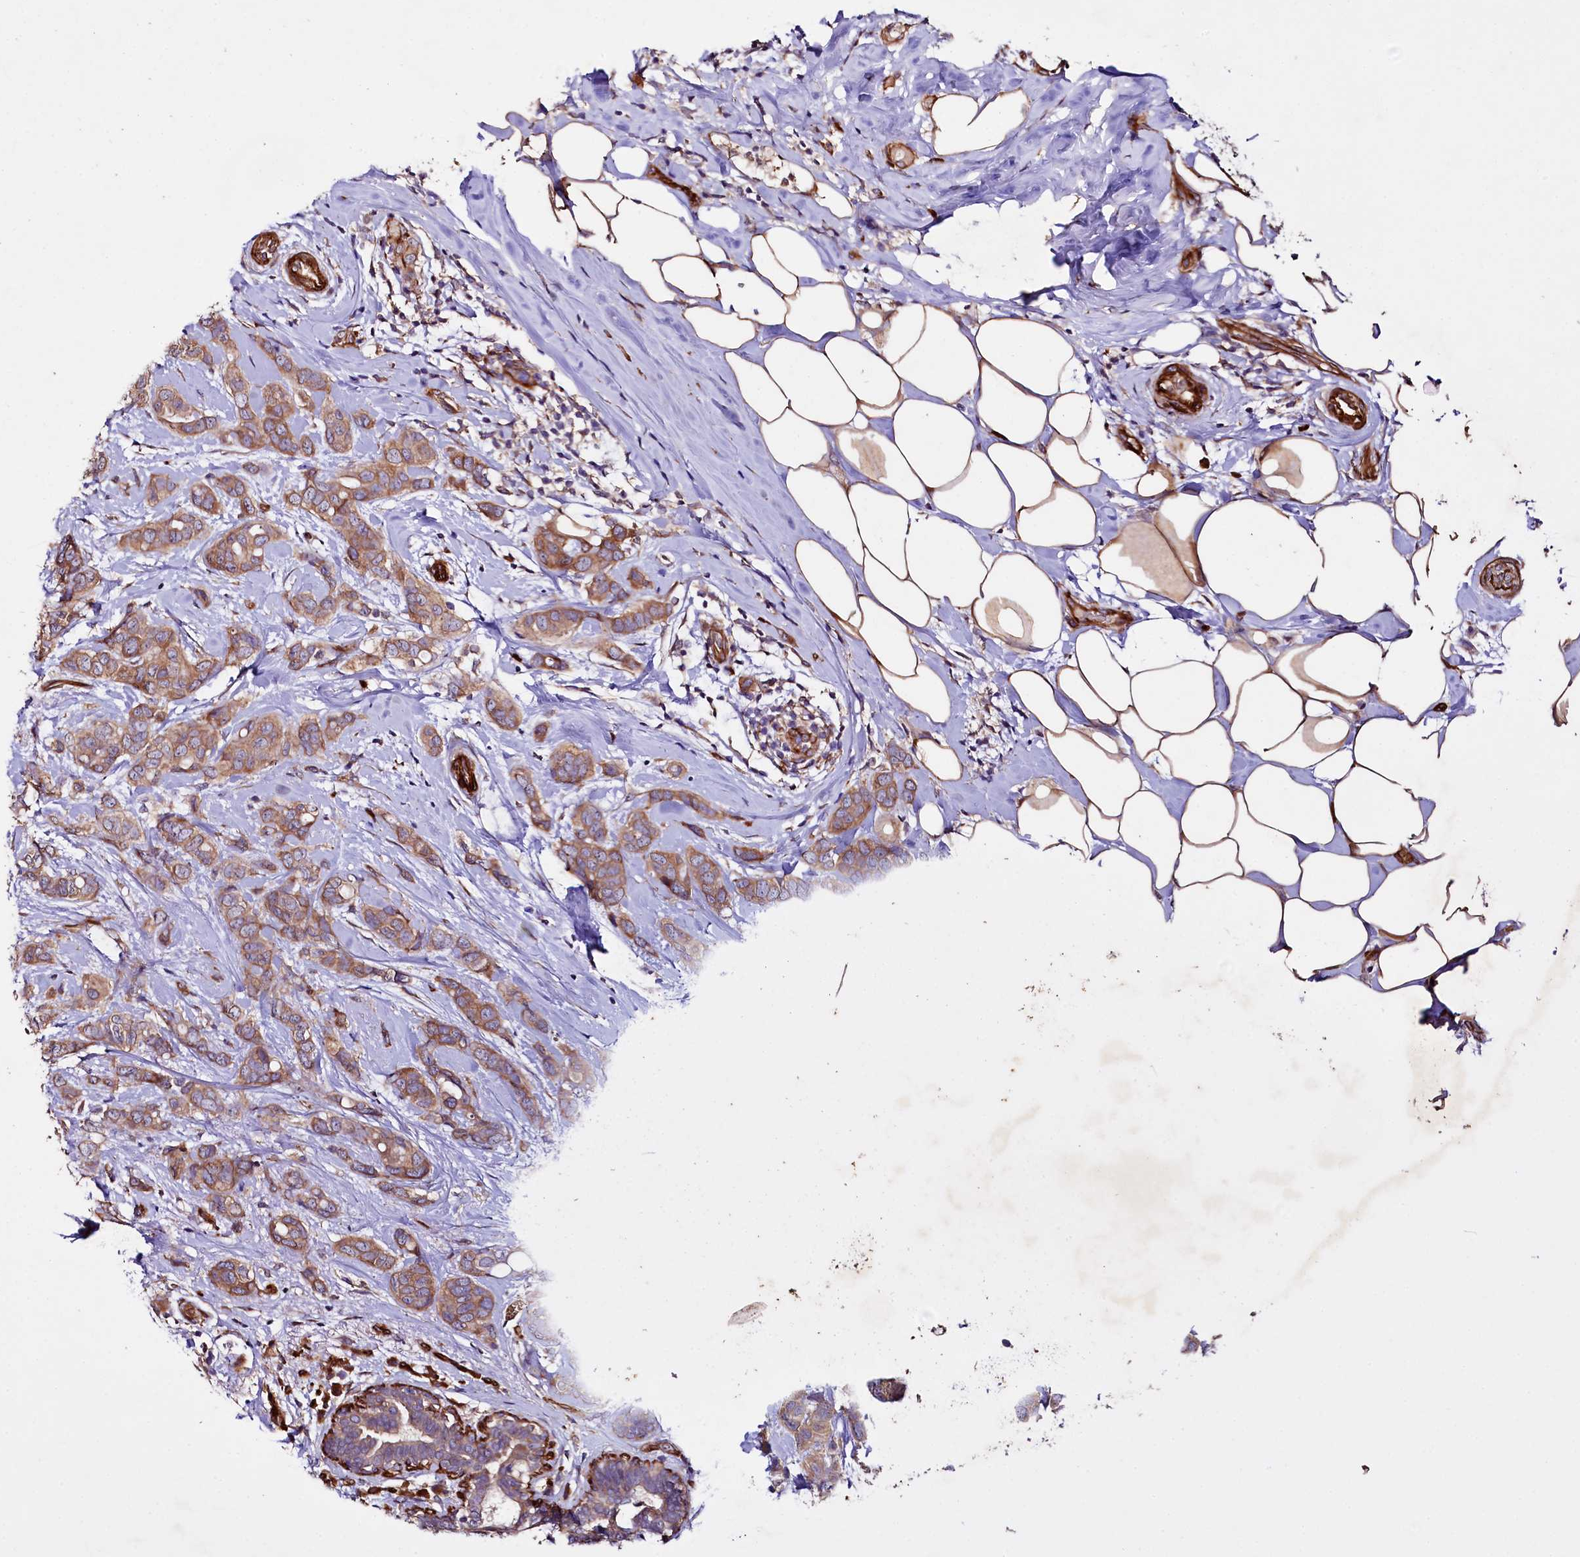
{"staining": {"intensity": "moderate", "quantity": ">75%", "location": "cytoplasmic/membranous"}, "tissue": "breast cancer", "cell_type": "Tumor cells", "image_type": "cancer", "snomed": [{"axis": "morphology", "description": "Lobular carcinoma"}, {"axis": "topography", "description": "Breast"}], "caption": "This histopathology image displays immunohistochemistry staining of lobular carcinoma (breast), with medium moderate cytoplasmic/membranous expression in about >75% of tumor cells.", "gene": "SPATS2", "patient": {"sex": "female", "age": 51}}